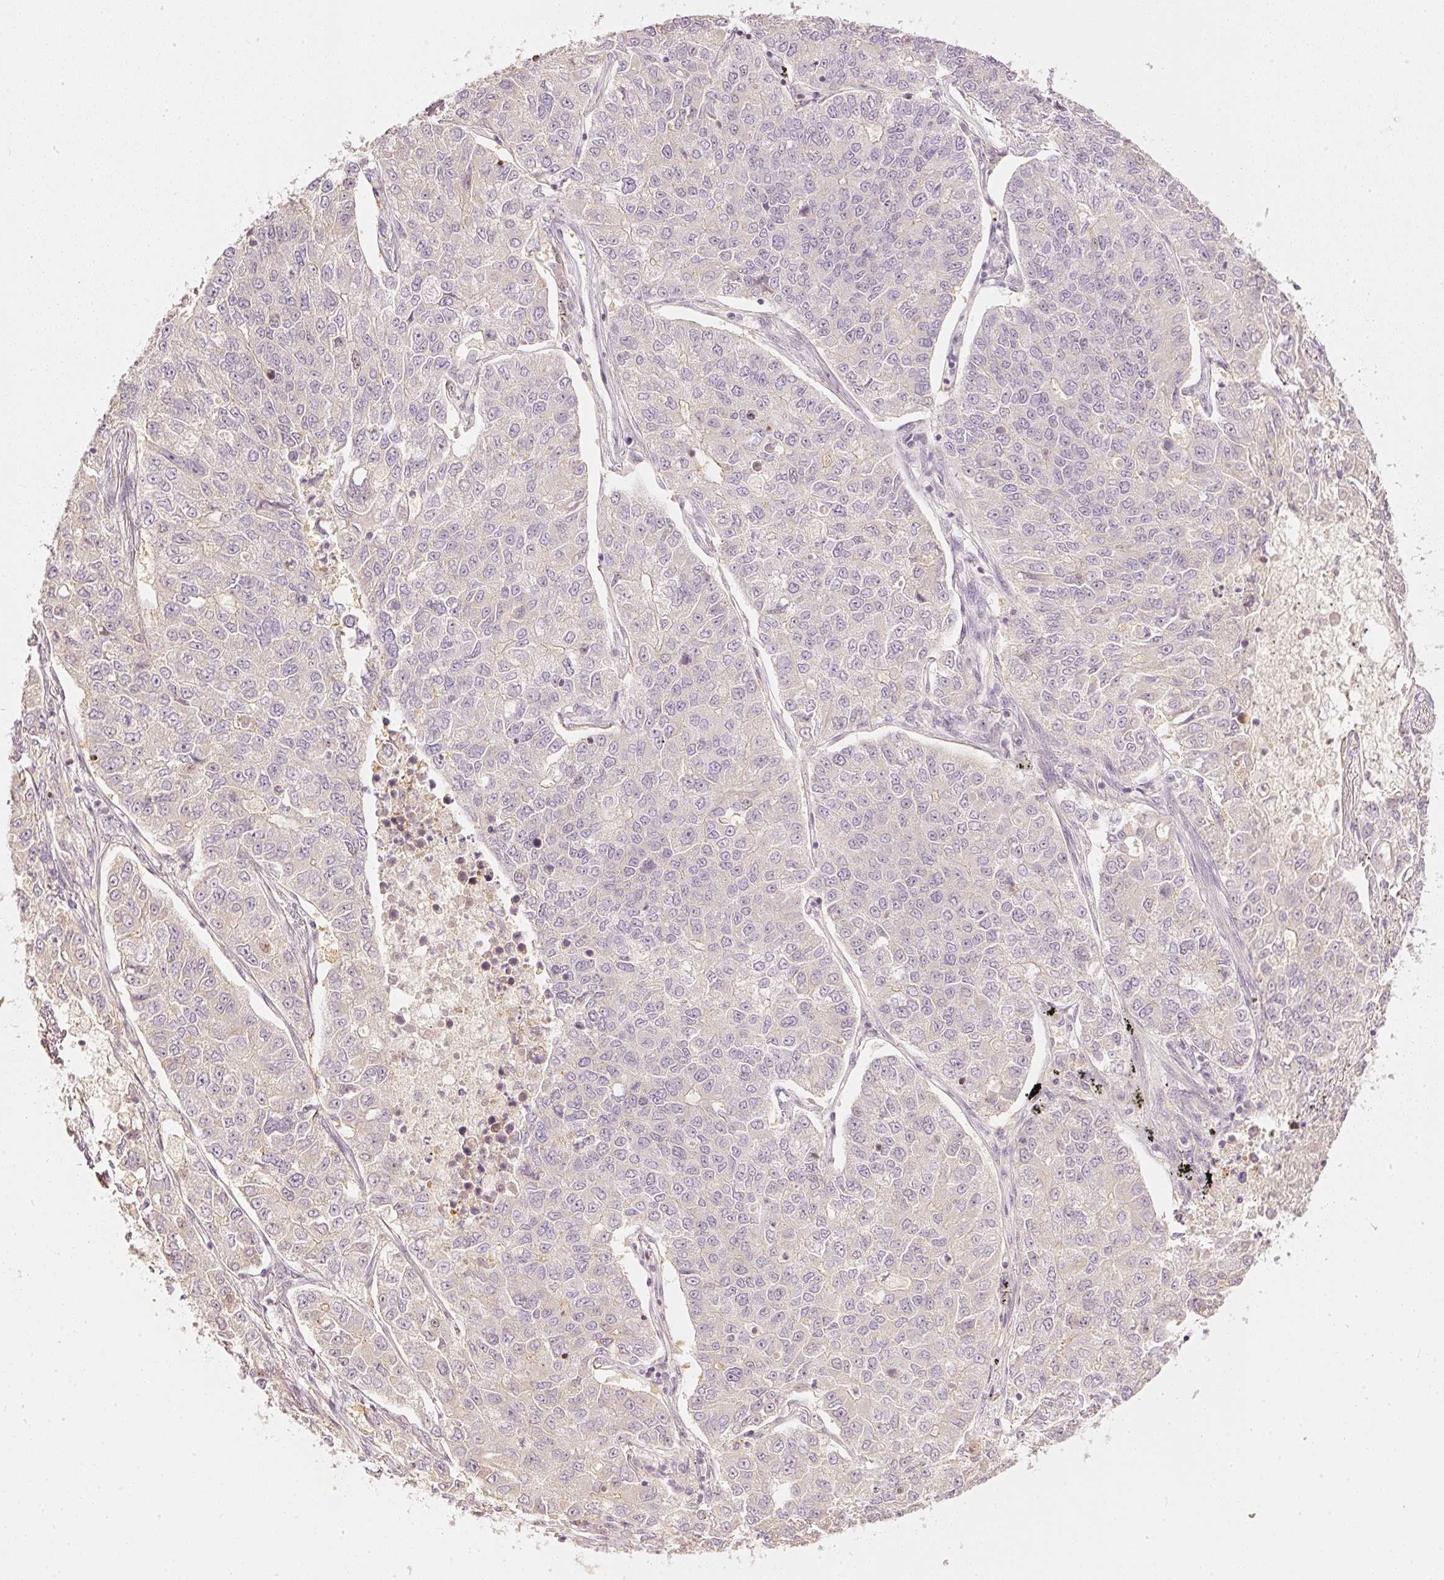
{"staining": {"intensity": "negative", "quantity": "none", "location": "none"}, "tissue": "lung cancer", "cell_type": "Tumor cells", "image_type": "cancer", "snomed": [{"axis": "morphology", "description": "Adenocarcinoma, NOS"}, {"axis": "topography", "description": "Lung"}], "caption": "High power microscopy micrograph of an IHC photomicrograph of lung cancer, revealing no significant staining in tumor cells.", "gene": "GZMA", "patient": {"sex": "male", "age": 49}}